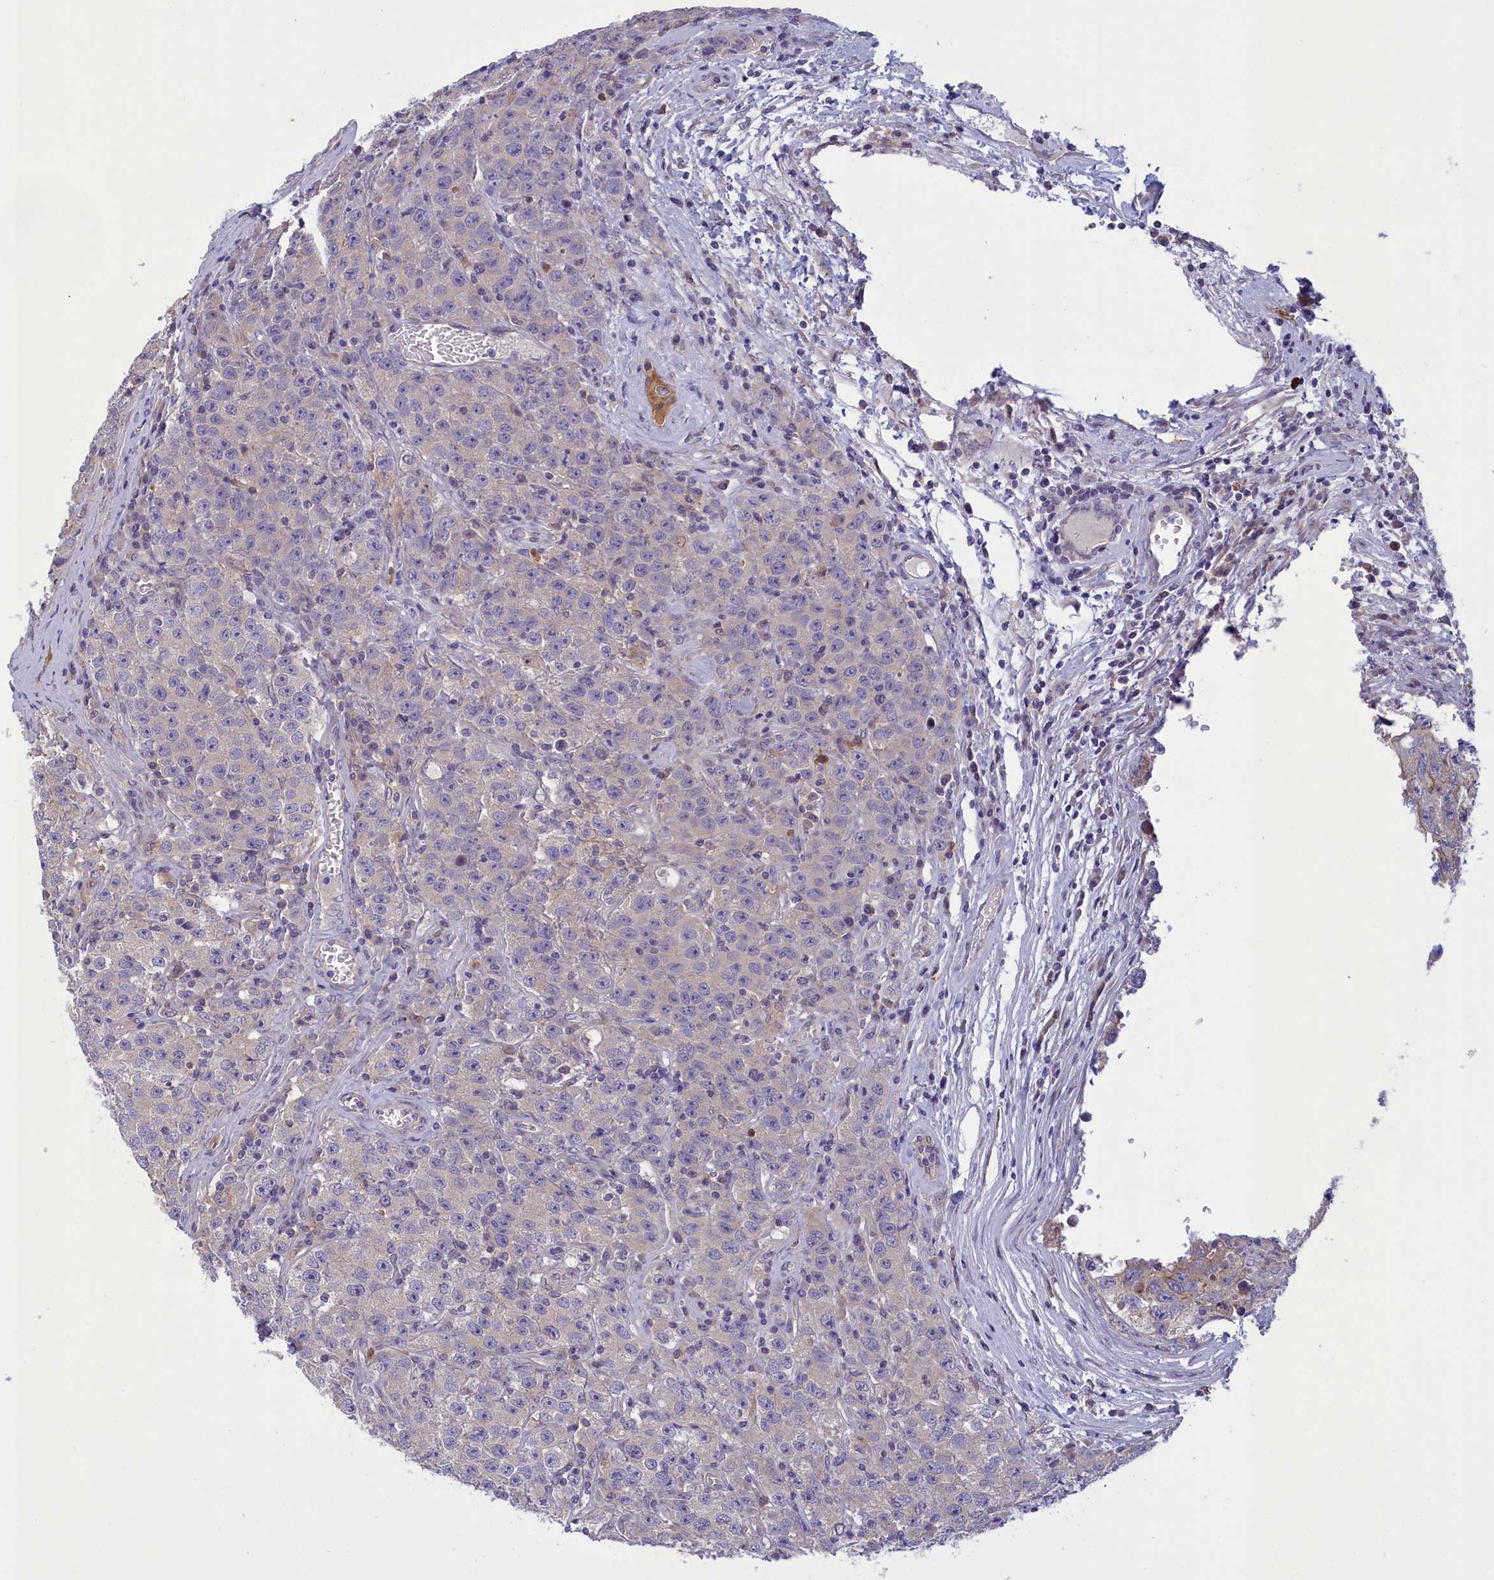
{"staining": {"intensity": "negative", "quantity": "none", "location": "none"}, "tissue": "testis cancer", "cell_type": "Tumor cells", "image_type": "cancer", "snomed": [{"axis": "morphology", "description": "Seminoma, NOS"}, {"axis": "morphology", "description": "Carcinoma, Embryonal, NOS"}, {"axis": "topography", "description": "Testis"}], "caption": "A histopathology image of human testis cancer (embryonal carcinoma) is negative for staining in tumor cells.", "gene": "CORO2A", "patient": {"sex": "male", "age": 43}}